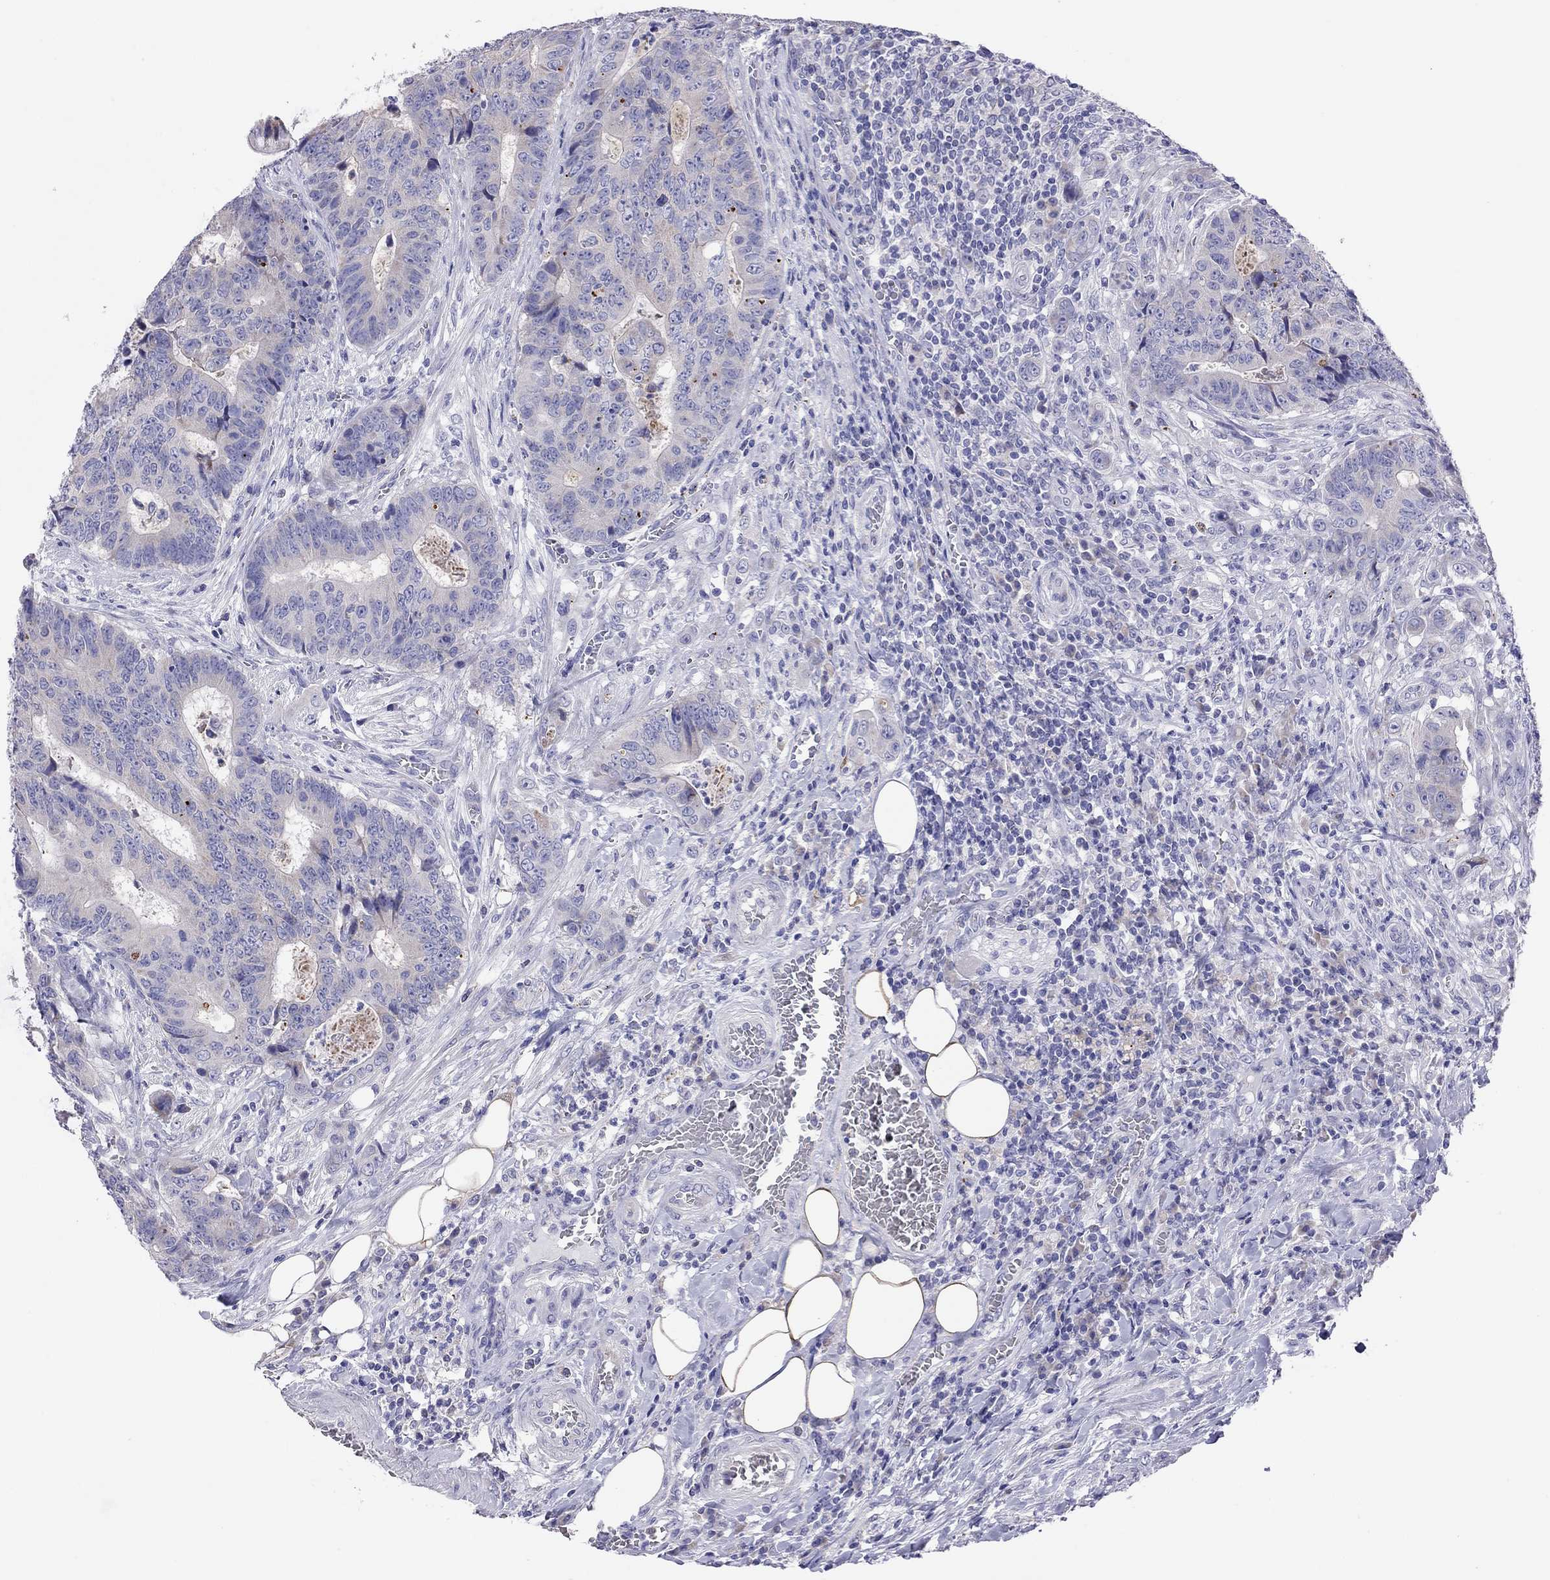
{"staining": {"intensity": "negative", "quantity": "none", "location": "none"}, "tissue": "colorectal cancer", "cell_type": "Tumor cells", "image_type": "cancer", "snomed": [{"axis": "morphology", "description": "Adenocarcinoma, NOS"}, {"axis": "topography", "description": "Colon"}], "caption": "High magnification brightfield microscopy of colorectal adenocarcinoma stained with DAB (brown) and counterstained with hematoxylin (blue): tumor cells show no significant positivity.", "gene": "COL9A1", "patient": {"sex": "female", "age": 48}}